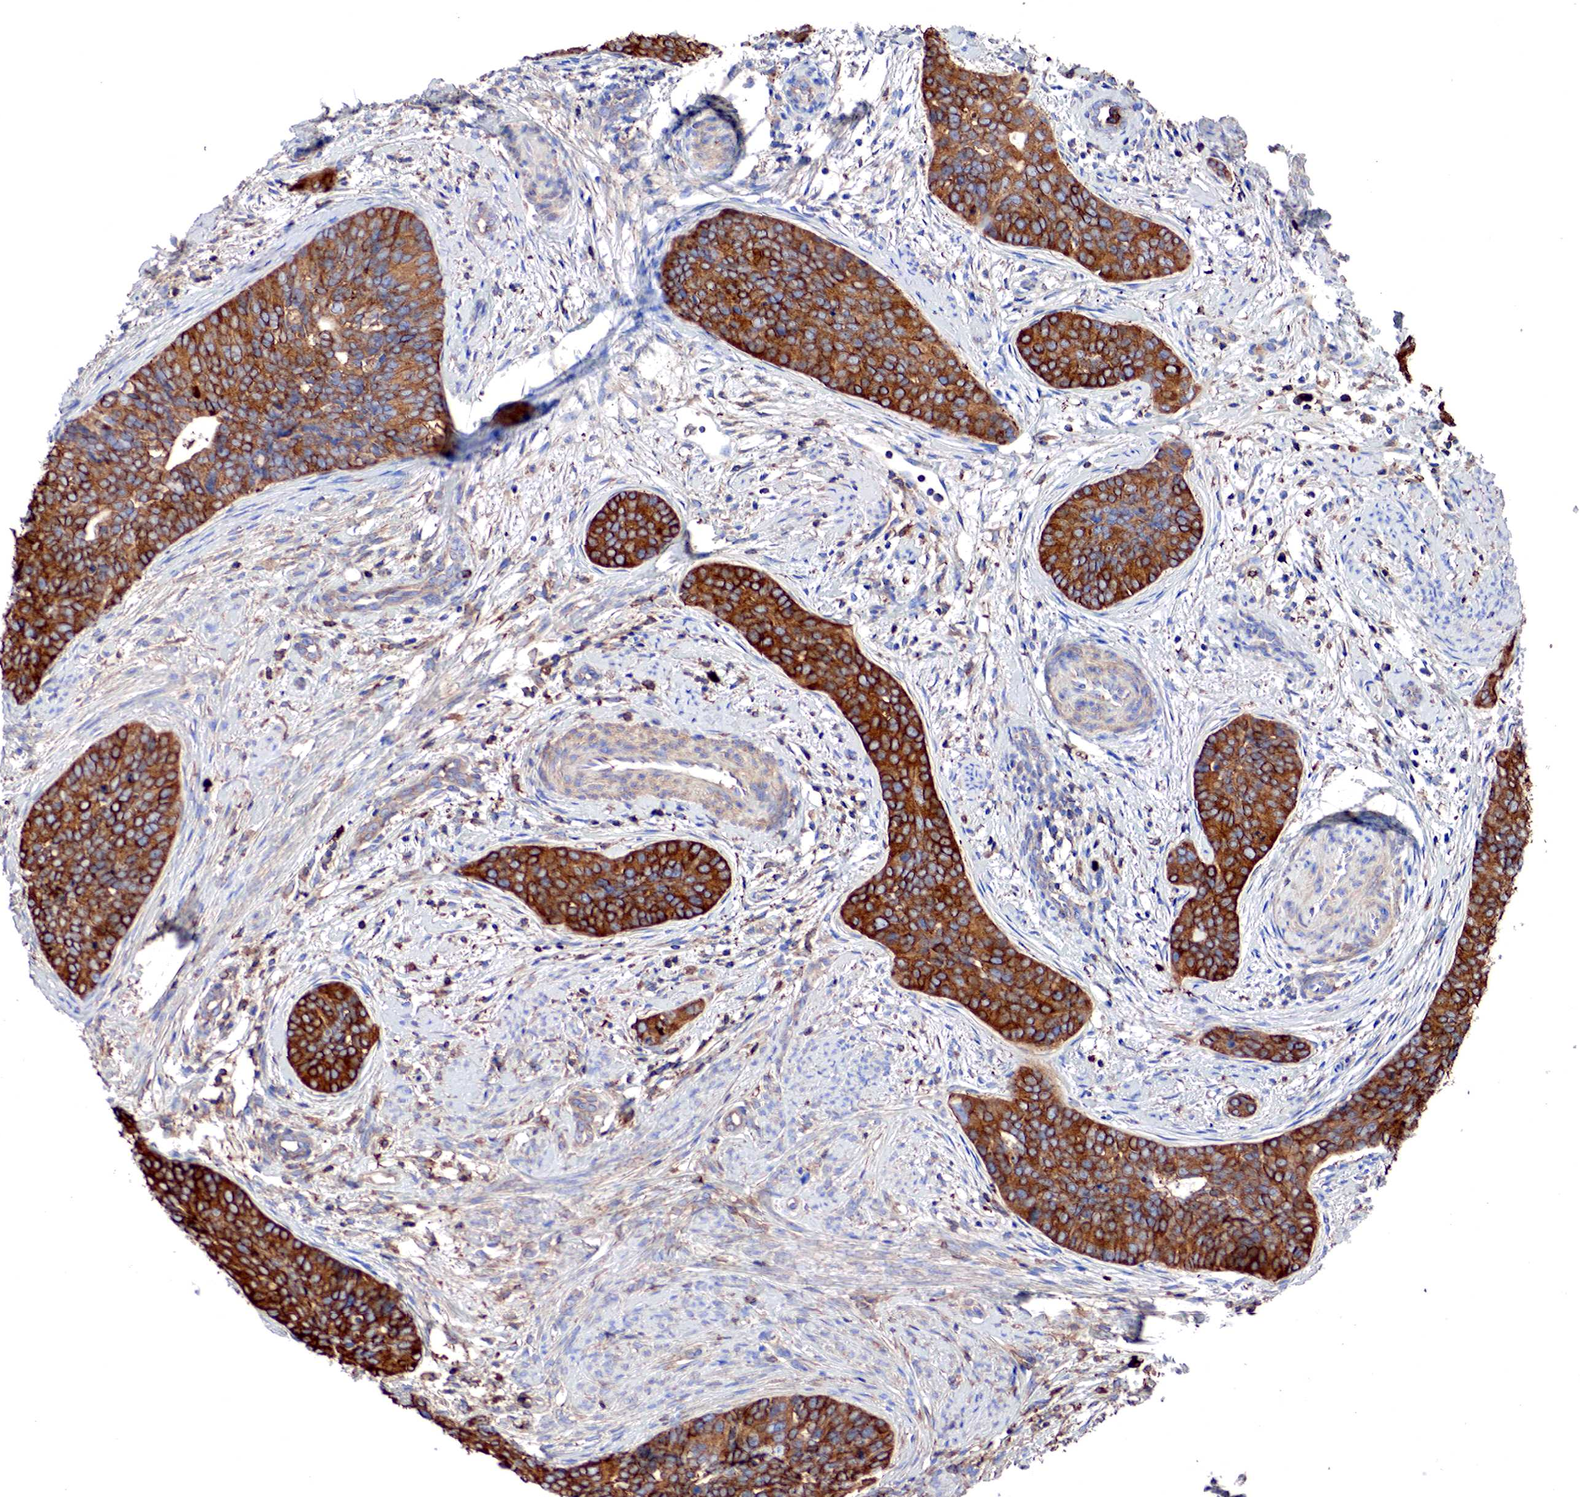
{"staining": {"intensity": "strong", "quantity": ">75%", "location": "cytoplasmic/membranous"}, "tissue": "cervical cancer", "cell_type": "Tumor cells", "image_type": "cancer", "snomed": [{"axis": "morphology", "description": "Squamous cell carcinoma, NOS"}, {"axis": "topography", "description": "Cervix"}], "caption": "IHC photomicrograph of neoplastic tissue: cervical cancer (squamous cell carcinoma) stained using immunohistochemistry (IHC) displays high levels of strong protein expression localized specifically in the cytoplasmic/membranous of tumor cells, appearing as a cytoplasmic/membranous brown color.", "gene": "G6PD", "patient": {"sex": "female", "age": 34}}